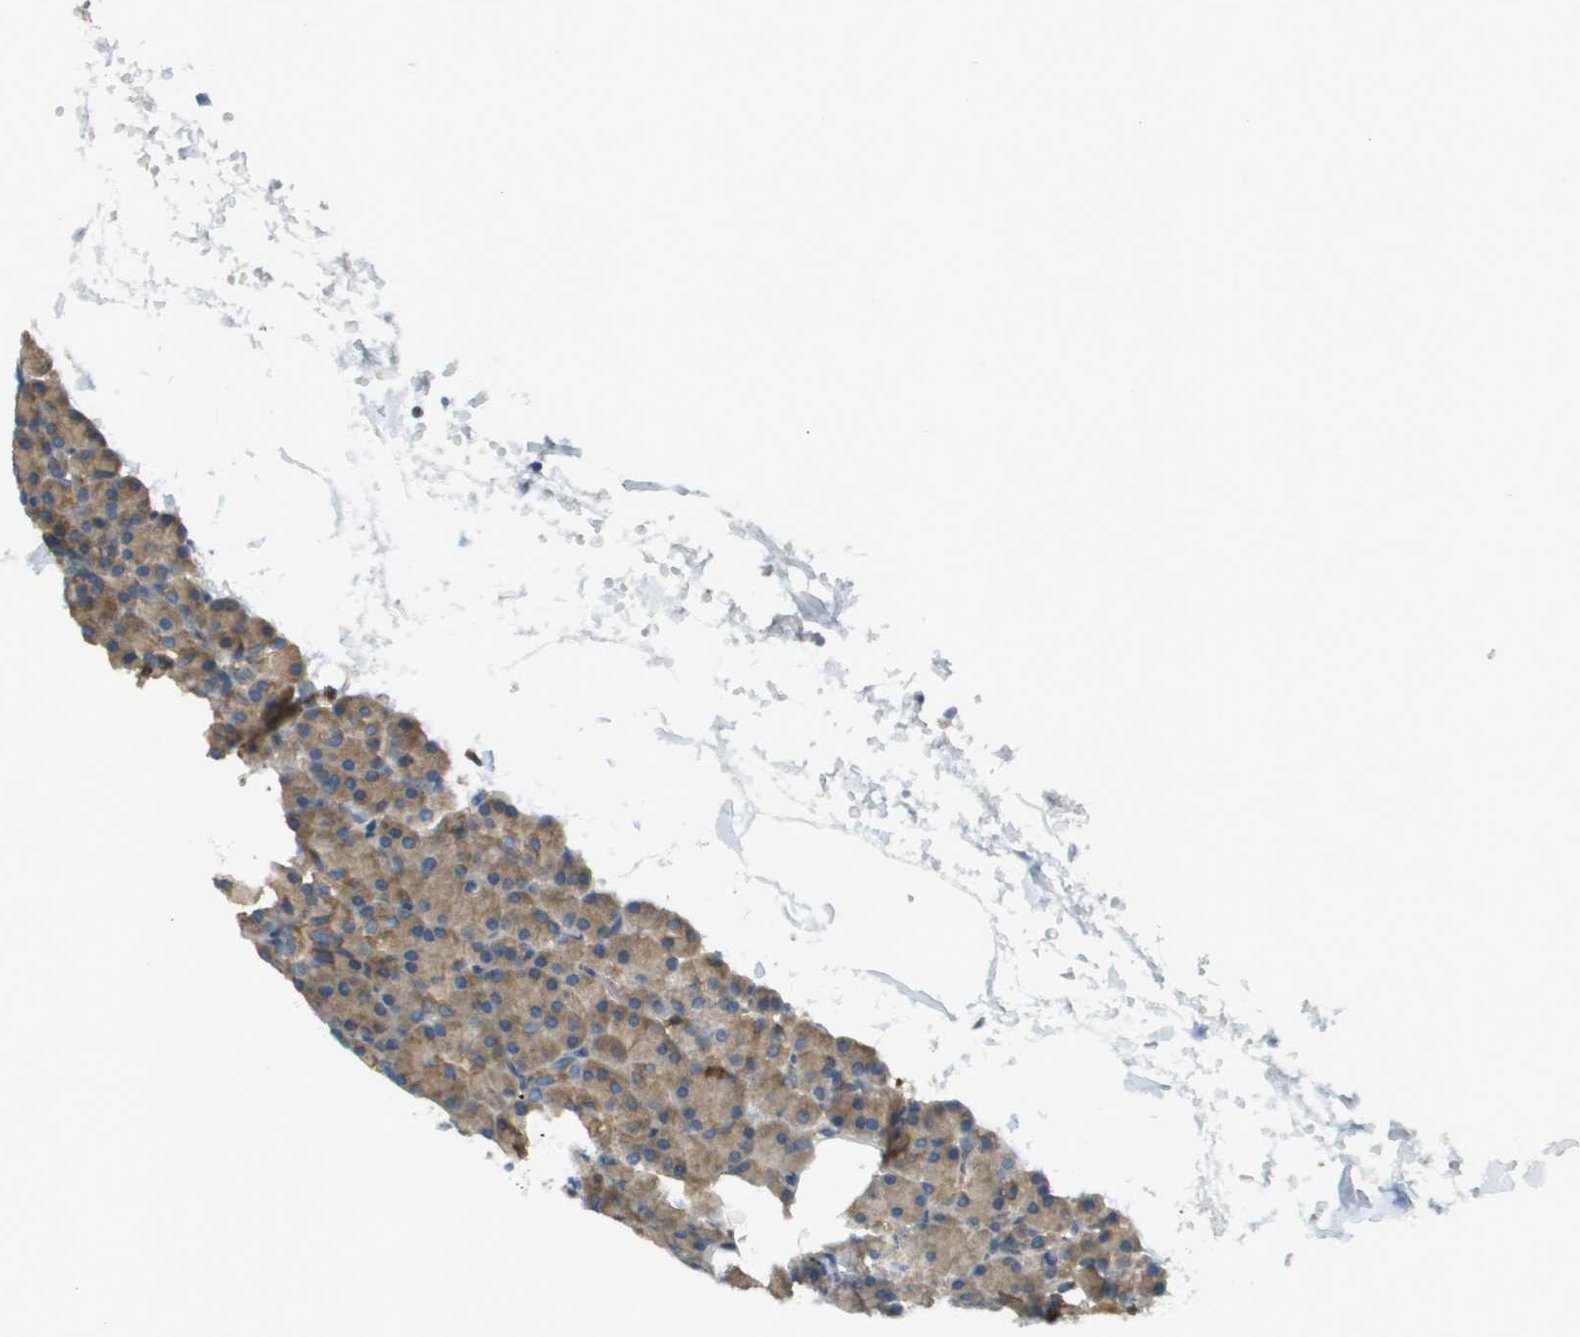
{"staining": {"intensity": "moderate", "quantity": ">75%", "location": "cytoplasmic/membranous"}, "tissue": "pancreas", "cell_type": "Exocrine glandular cells", "image_type": "normal", "snomed": [{"axis": "morphology", "description": "Normal tissue, NOS"}, {"axis": "topography", "description": "Pancreas"}], "caption": "Protein staining of unremarkable pancreas exhibits moderate cytoplasmic/membranous staining in about >75% of exocrine glandular cells.", "gene": "CORO1B", "patient": {"sex": "female", "age": 43}}